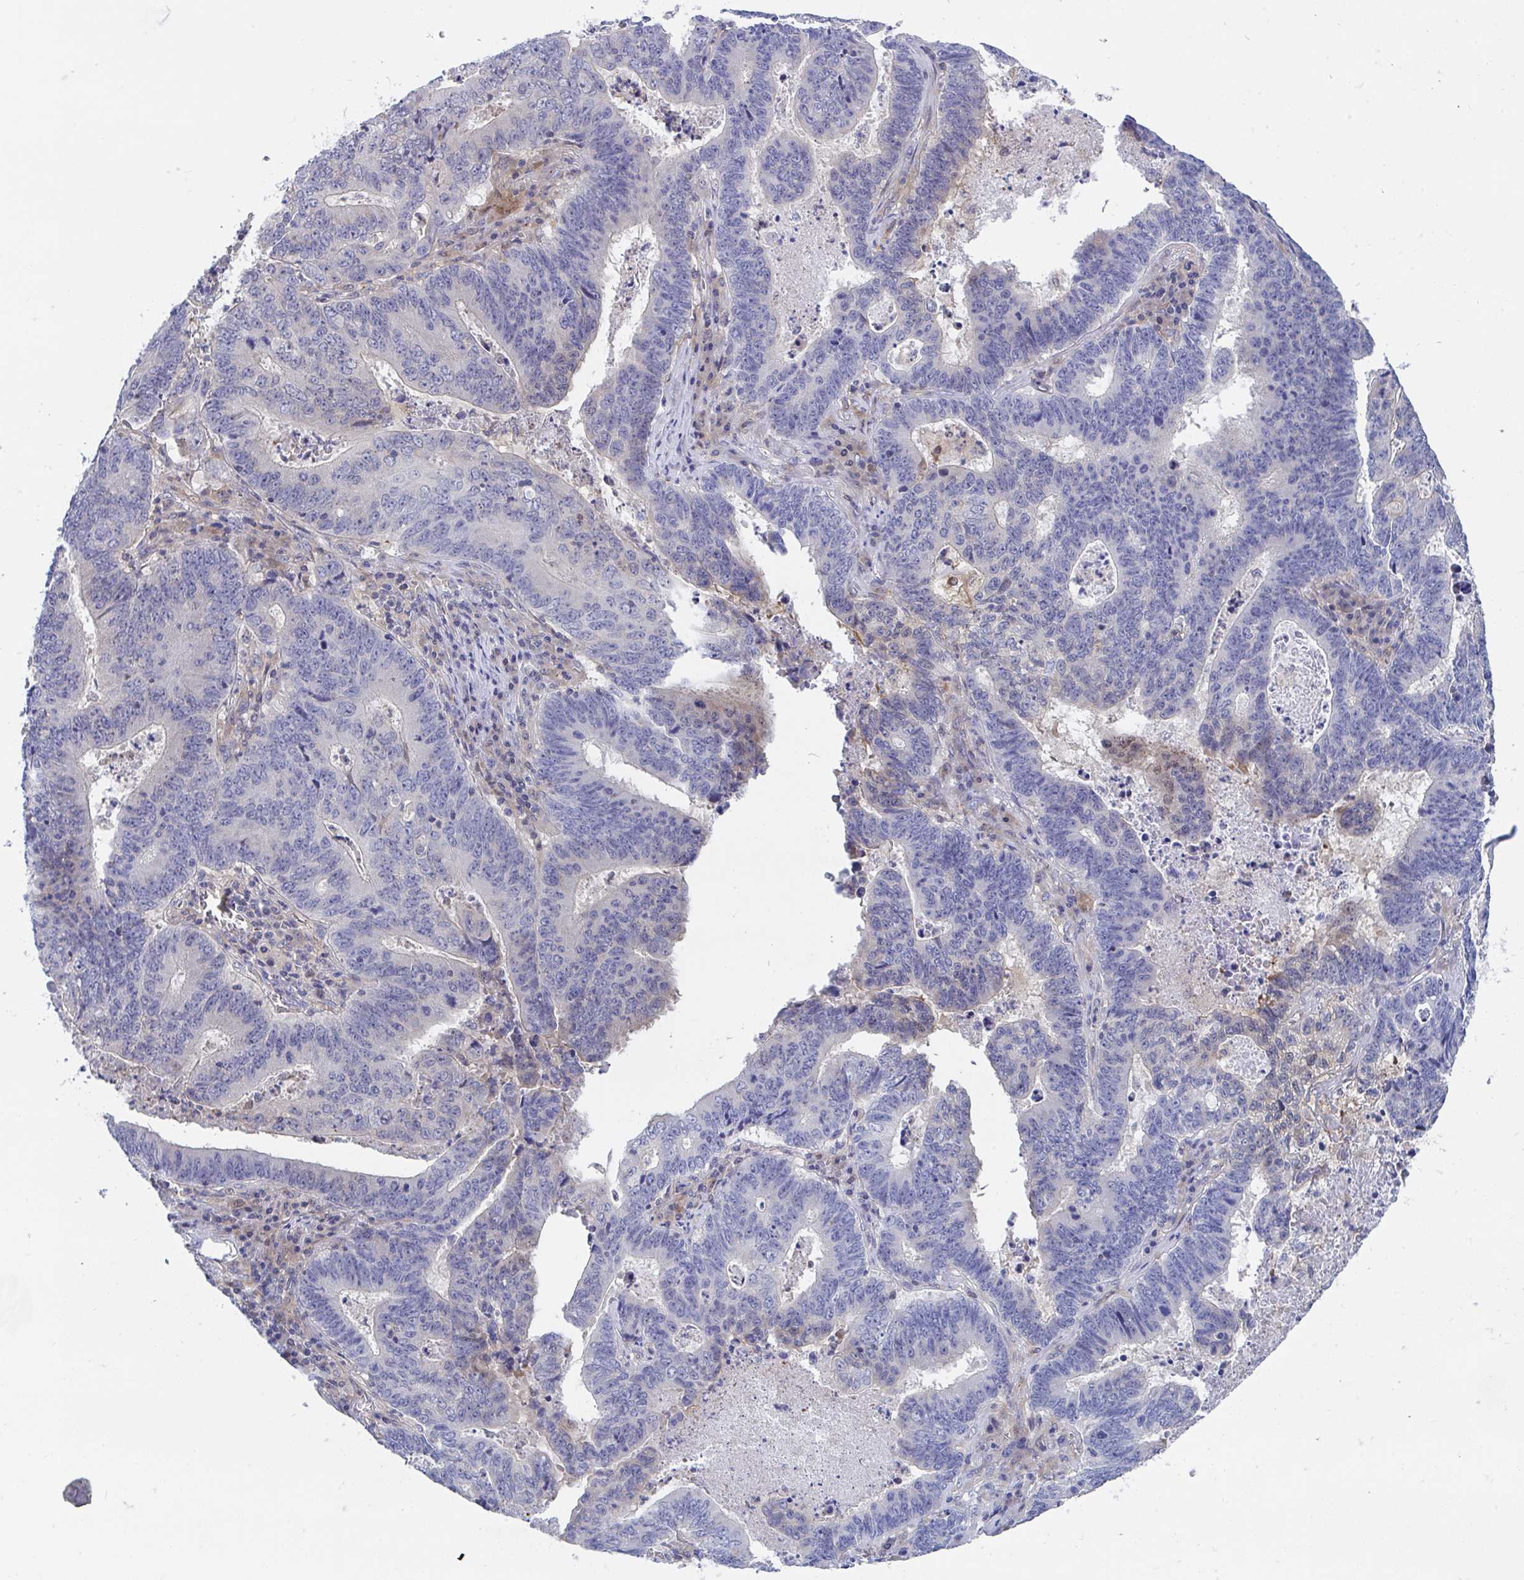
{"staining": {"intensity": "negative", "quantity": "none", "location": "none"}, "tissue": "lung cancer", "cell_type": "Tumor cells", "image_type": "cancer", "snomed": [{"axis": "morphology", "description": "Aneuploidy"}, {"axis": "morphology", "description": "Adenocarcinoma, NOS"}, {"axis": "morphology", "description": "Adenocarcinoma primary or metastatic"}, {"axis": "topography", "description": "Lung"}], "caption": "Protein analysis of lung cancer (adenocarcinoma) exhibits no significant positivity in tumor cells. Brightfield microscopy of immunohistochemistry (IHC) stained with DAB (brown) and hematoxylin (blue), captured at high magnification.", "gene": "P2RX3", "patient": {"sex": "female", "age": 75}}